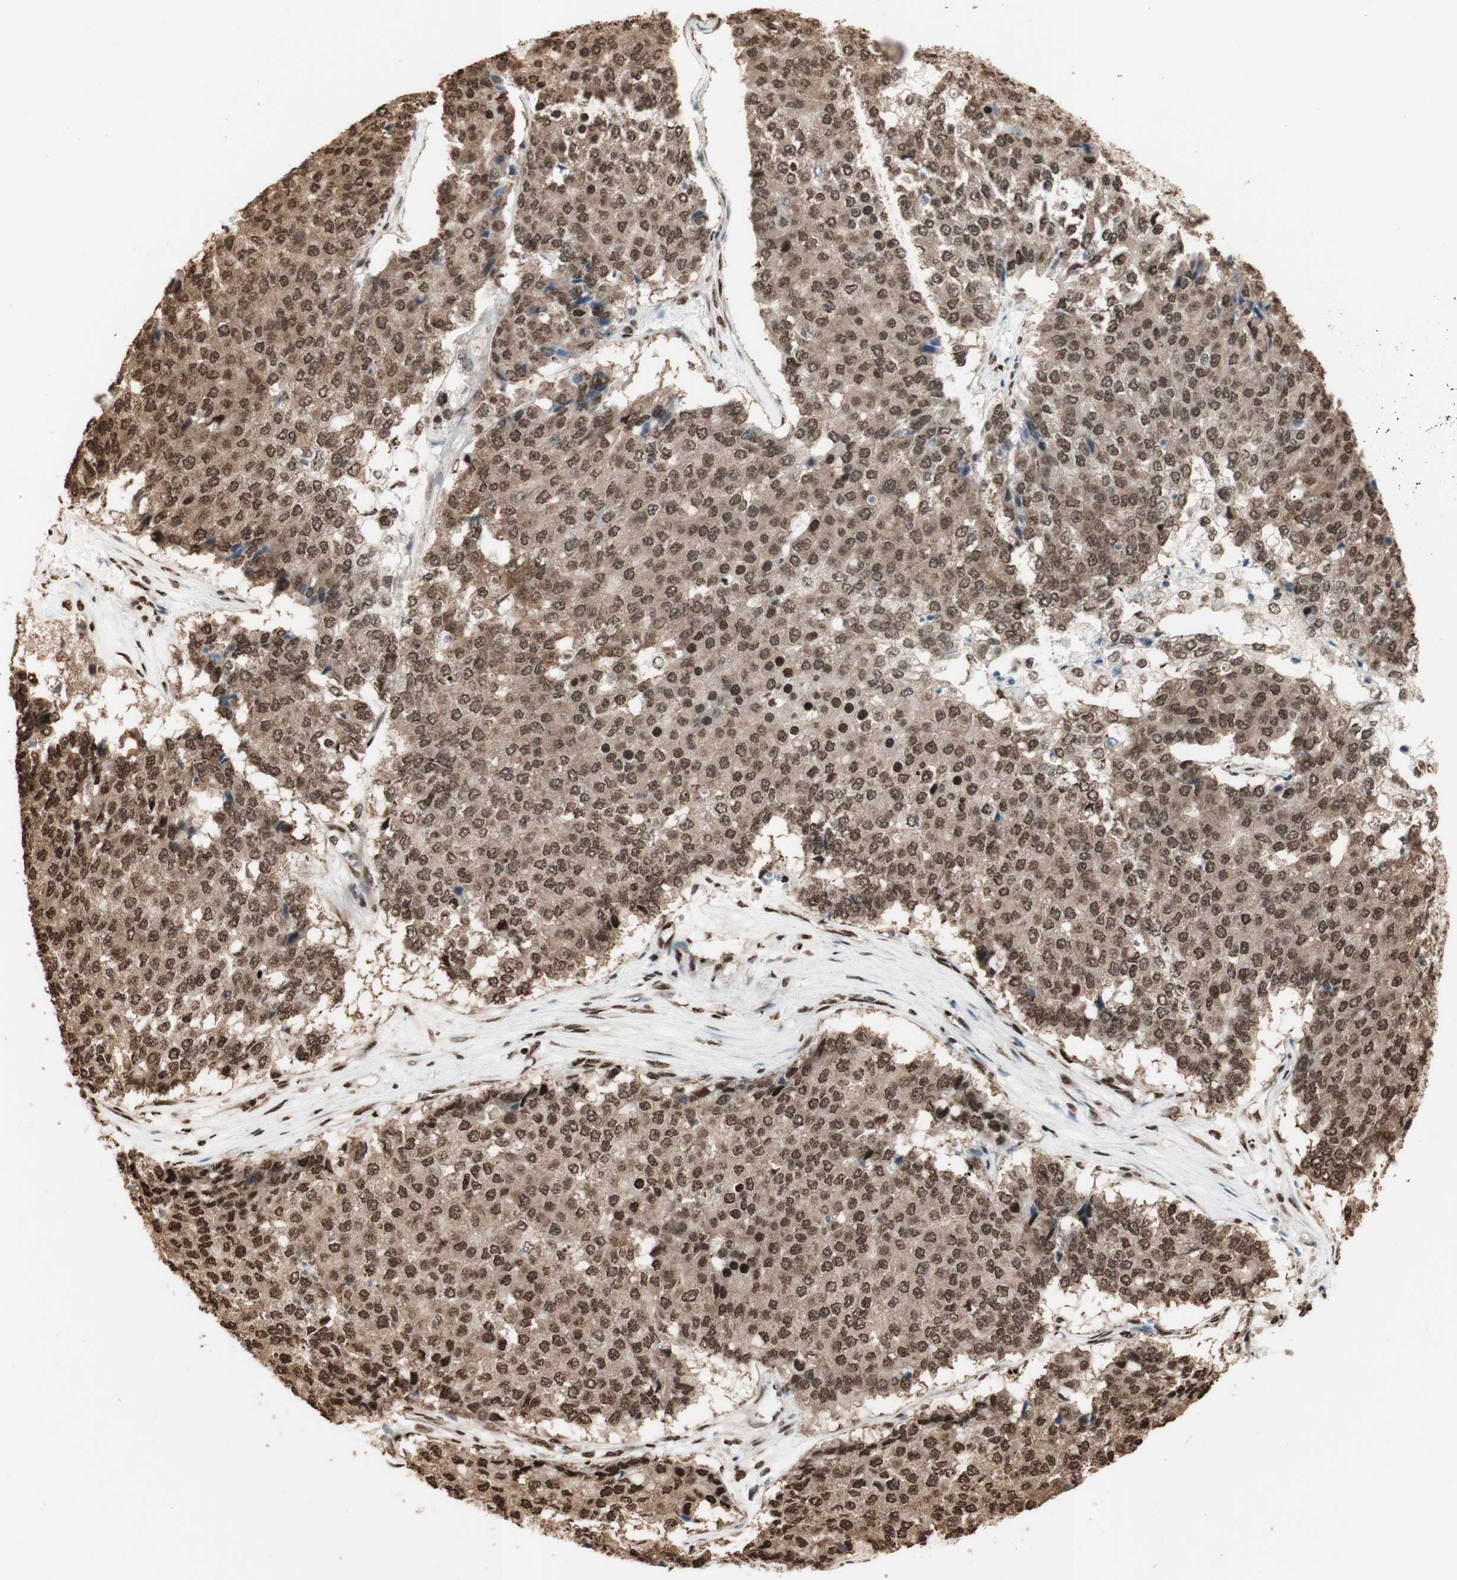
{"staining": {"intensity": "strong", "quantity": ">75%", "location": "cytoplasmic/membranous,nuclear"}, "tissue": "pancreatic cancer", "cell_type": "Tumor cells", "image_type": "cancer", "snomed": [{"axis": "morphology", "description": "Adenocarcinoma, NOS"}, {"axis": "topography", "description": "Pancreas"}], "caption": "Tumor cells demonstrate high levels of strong cytoplasmic/membranous and nuclear expression in approximately >75% of cells in human pancreatic cancer (adenocarcinoma).", "gene": "HNRNPA2B1", "patient": {"sex": "male", "age": 50}}